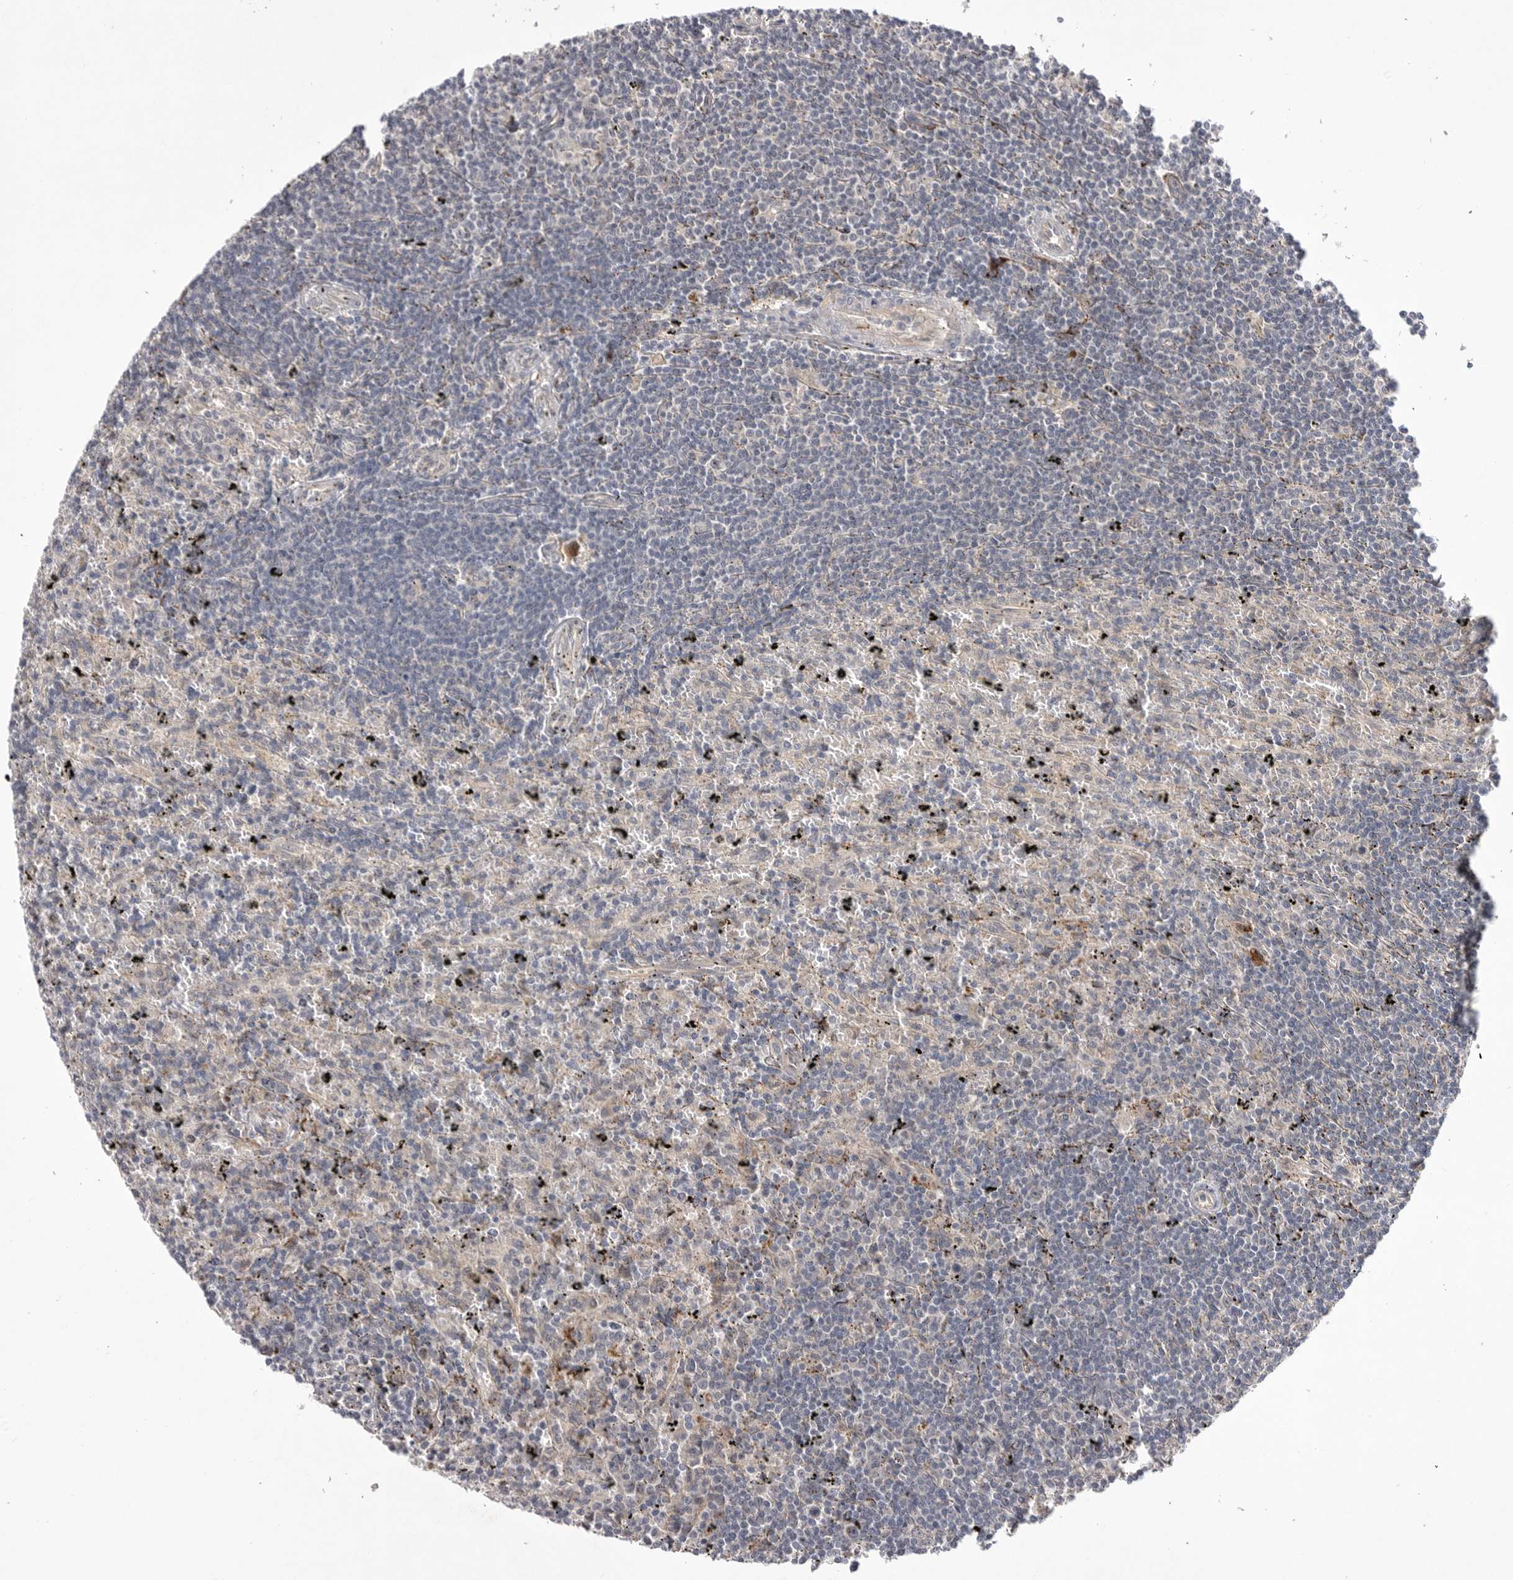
{"staining": {"intensity": "negative", "quantity": "none", "location": "none"}, "tissue": "lymphoma", "cell_type": "Tumor cells", "image_type": "cancer", "snomed": [{"axis": "morphology", "description": "Malignant lymphoma, non-Hodgkin's type, Low grade"}, {"axis": "topography", "description": "Spleen"}], "caption": "Immunohistochemistry micrograph of neoplastic tissue: human lymphoma stained with DAB displays no significant protein expression in tumor cells. (Immunohistochemistry, brightfield microscopy, high magnification).", "gene": "DHDDS", "patient": {"sex": "male", "age": 76}}